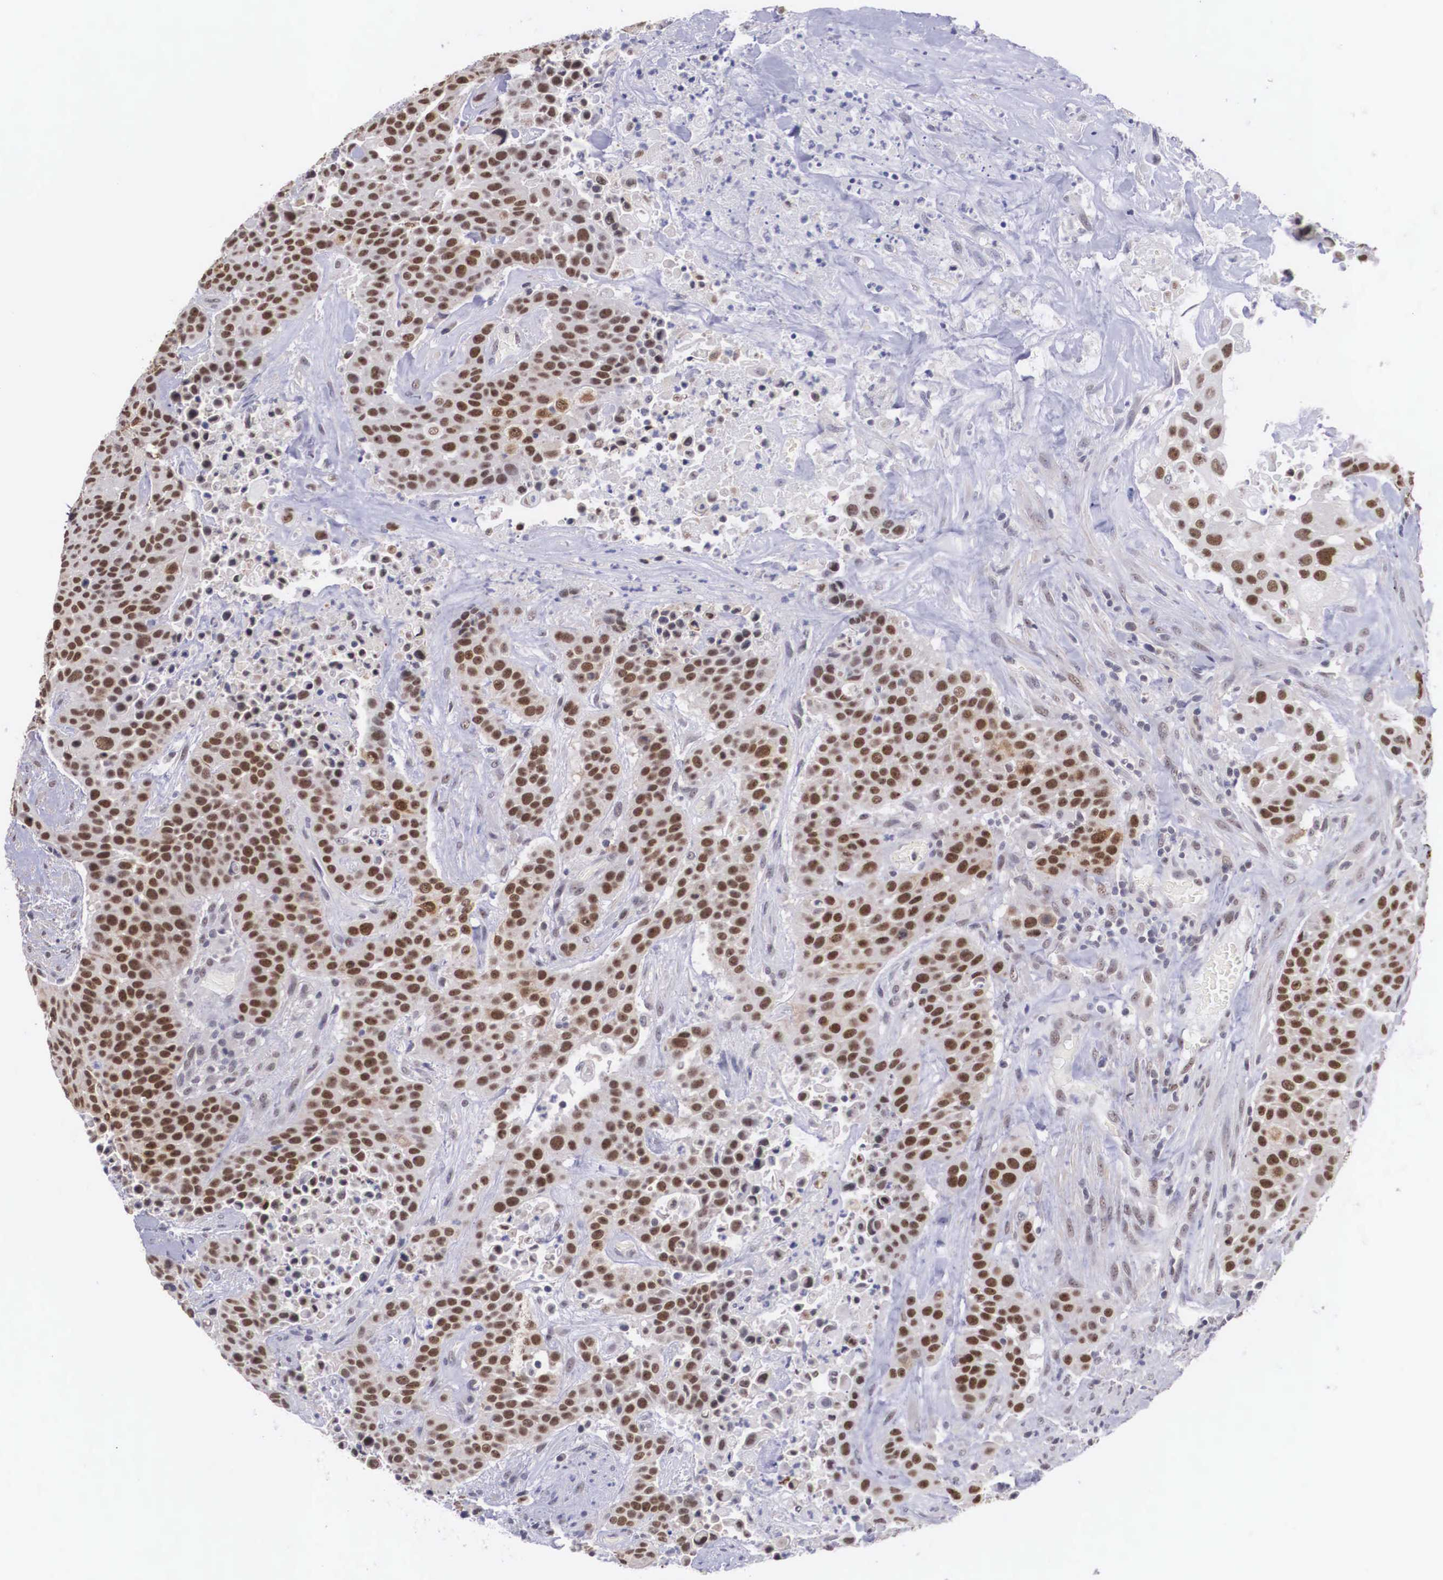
{"staining": {"intensity": "moderate", "quantity": ">75%", "location": "nuclear"}, "tissue": "urothelial cancer", "cell_type": "Tumor cells", "image_type": "cancer", "snomed": [{"axis": "morphology", "description": "Urothelial carcinoma, High grade"}, {"axis": "topography", "description": "Urinary bladder"}], "caption": "This micrograph shows immunohistochemistry staining of human high-grade urothelial carcinoma, with medium moderate nuclear expression in about >75% of tumor cells.", "gene": "ZNF275", "patient": {"sex": "male", "age": 74}}